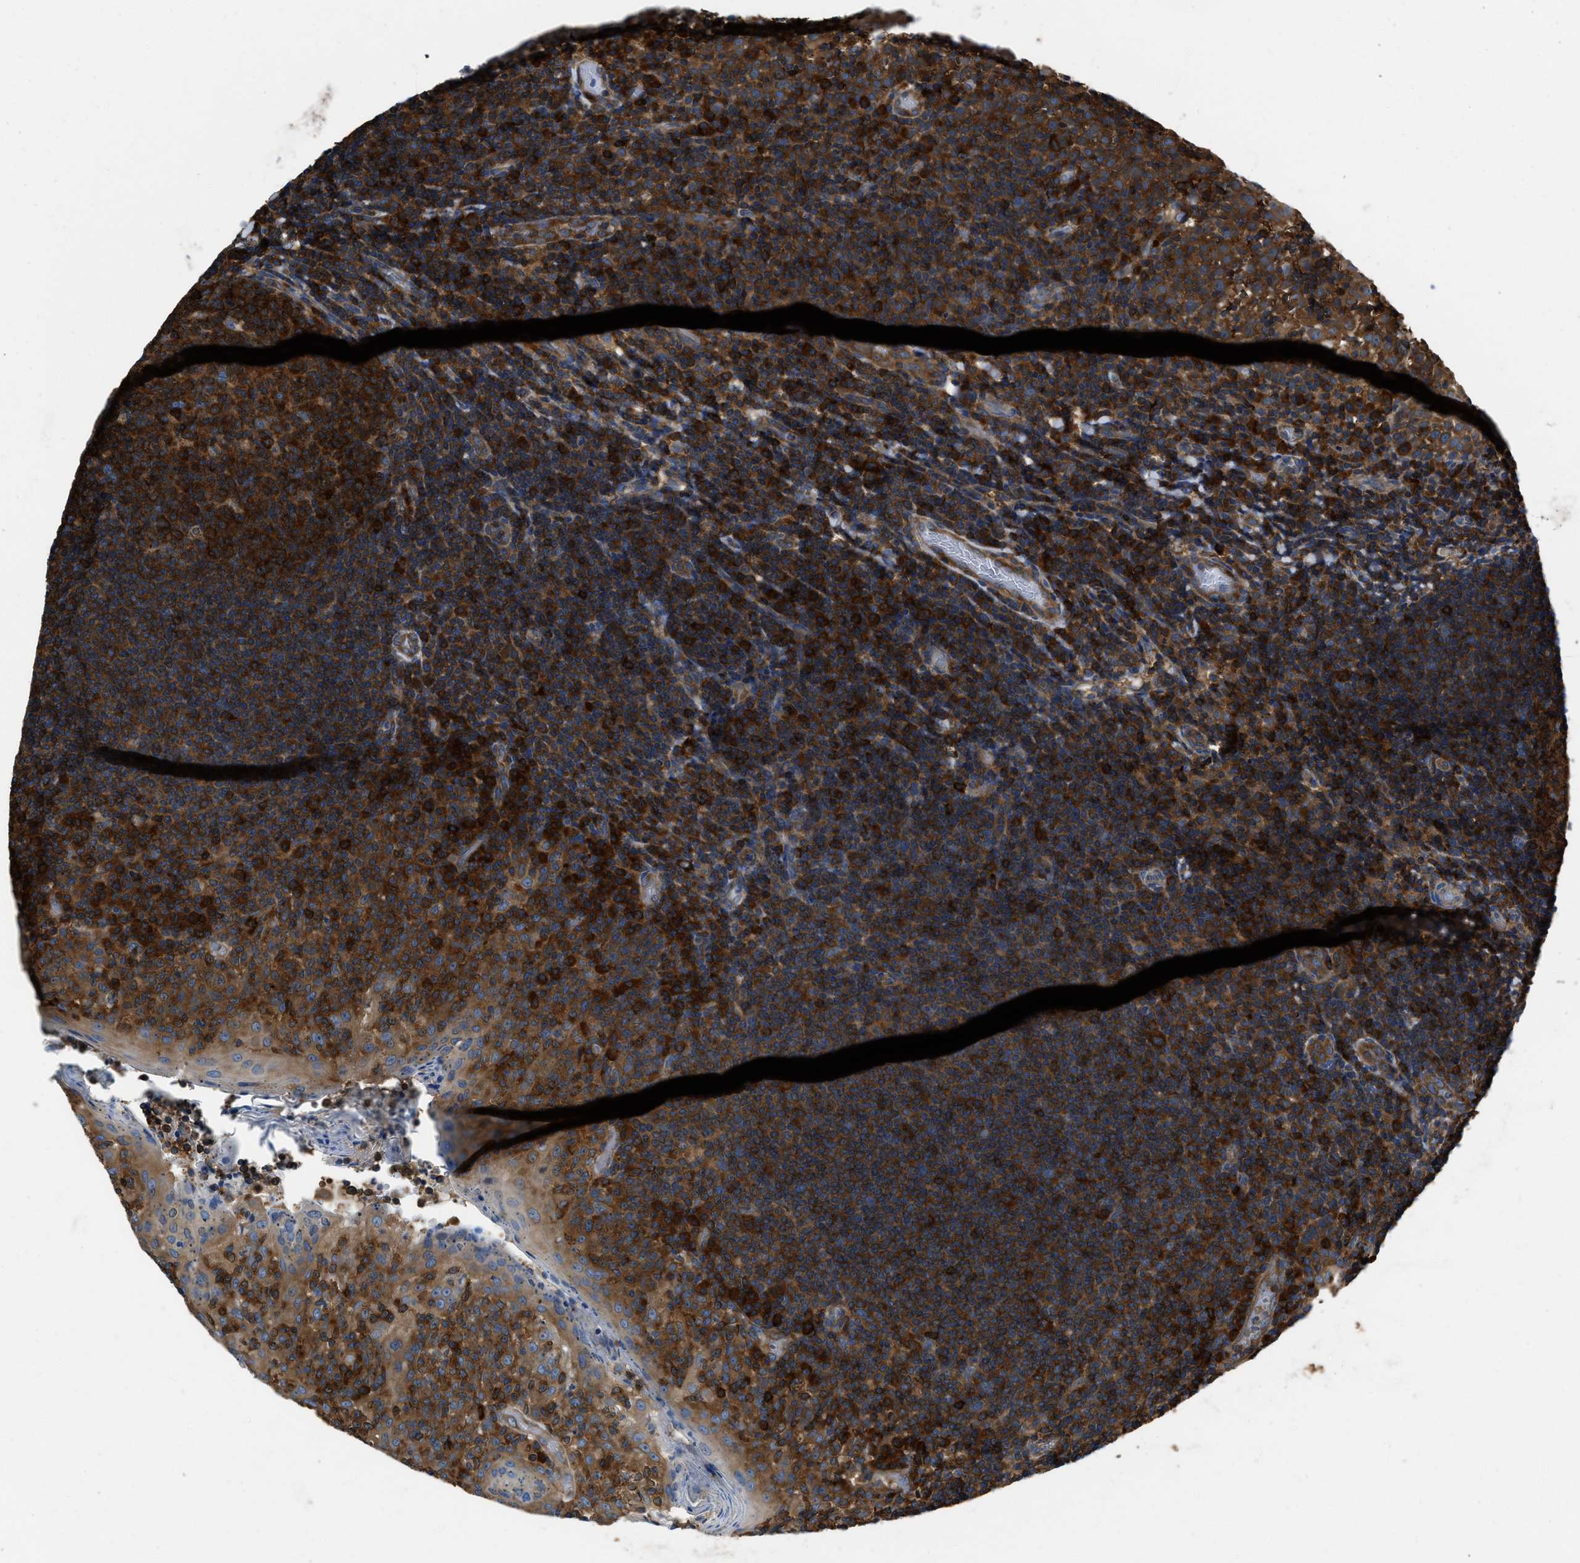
{"staining": {"intensity": "strong", "quantity": ">75%", "location": "cytoplasmic/membranous"}, "tissue": "tonsil", "cell_type": "Germinal center cells", "image_type": "normal", "snomed": [{"axis": "morphology", "description": "Normal tissue, NOS"}, {"axis": "topography", "description": "Tonsil"}], "caption": "The image reveals immunohistochemical staining of benign tonsil. There is strong cytoplasmic/membranous positivity is seen in approximately >75% of germinal center cells.", "gene": "YARS1", "patient": {"sex": "female", "age": 19}}